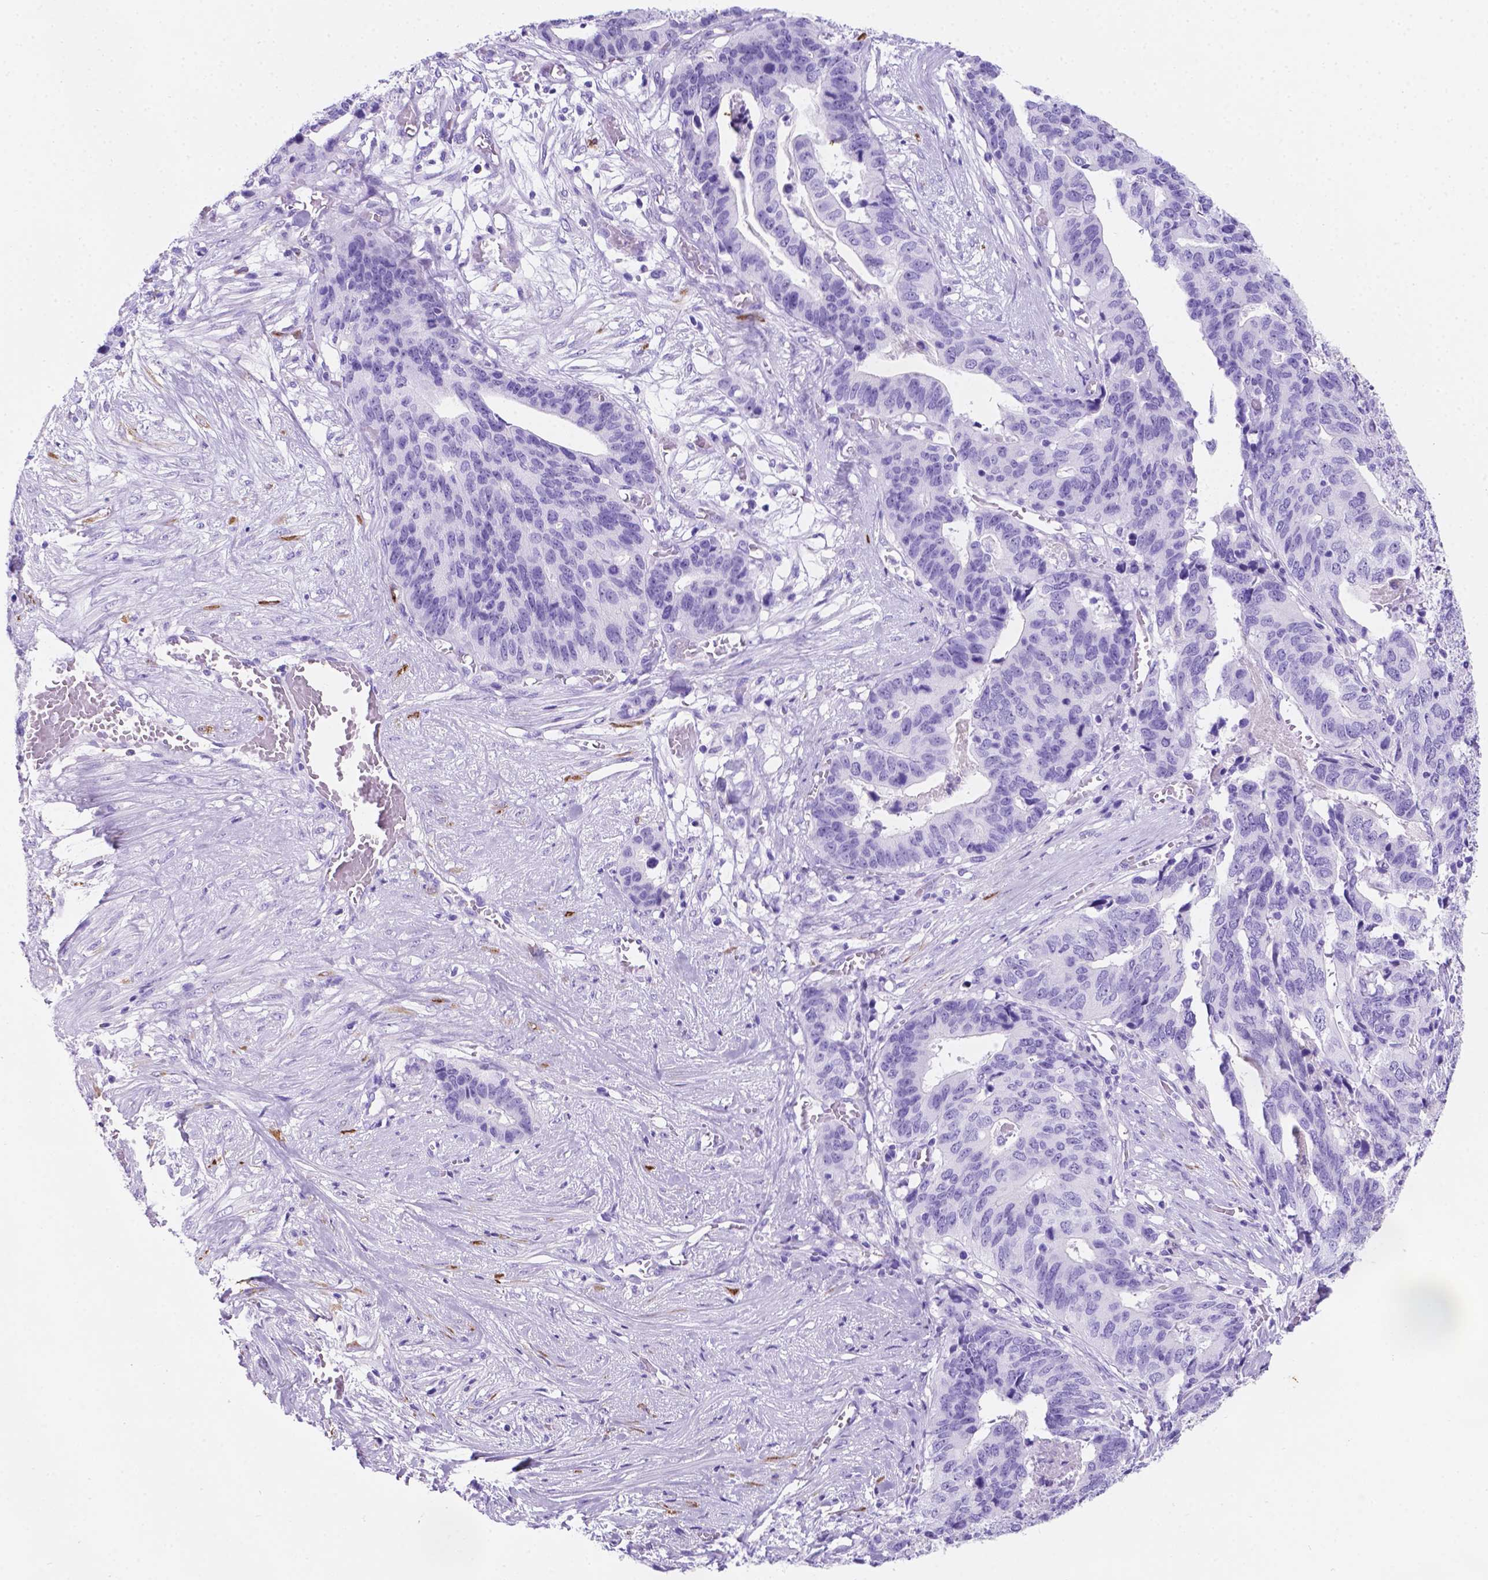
{"staining": {"intensity": "negative", "quantity": "none", "location": "none"}, "tissue": "stomach cancer", "cell_type": "Tumor cells", "image_type": "cancer", "snomed": [{"axis": "morphology", "description": "Adenocarcinoma, NOS"}, {"axis": "topography", "description": "Stomach, upper"}], "caption": "Histopathology image shows no protein staining in tumor cells of stomach cancer tissue.", "gene": "MACF1", "patient": {"sex": "female", "age": 67}}